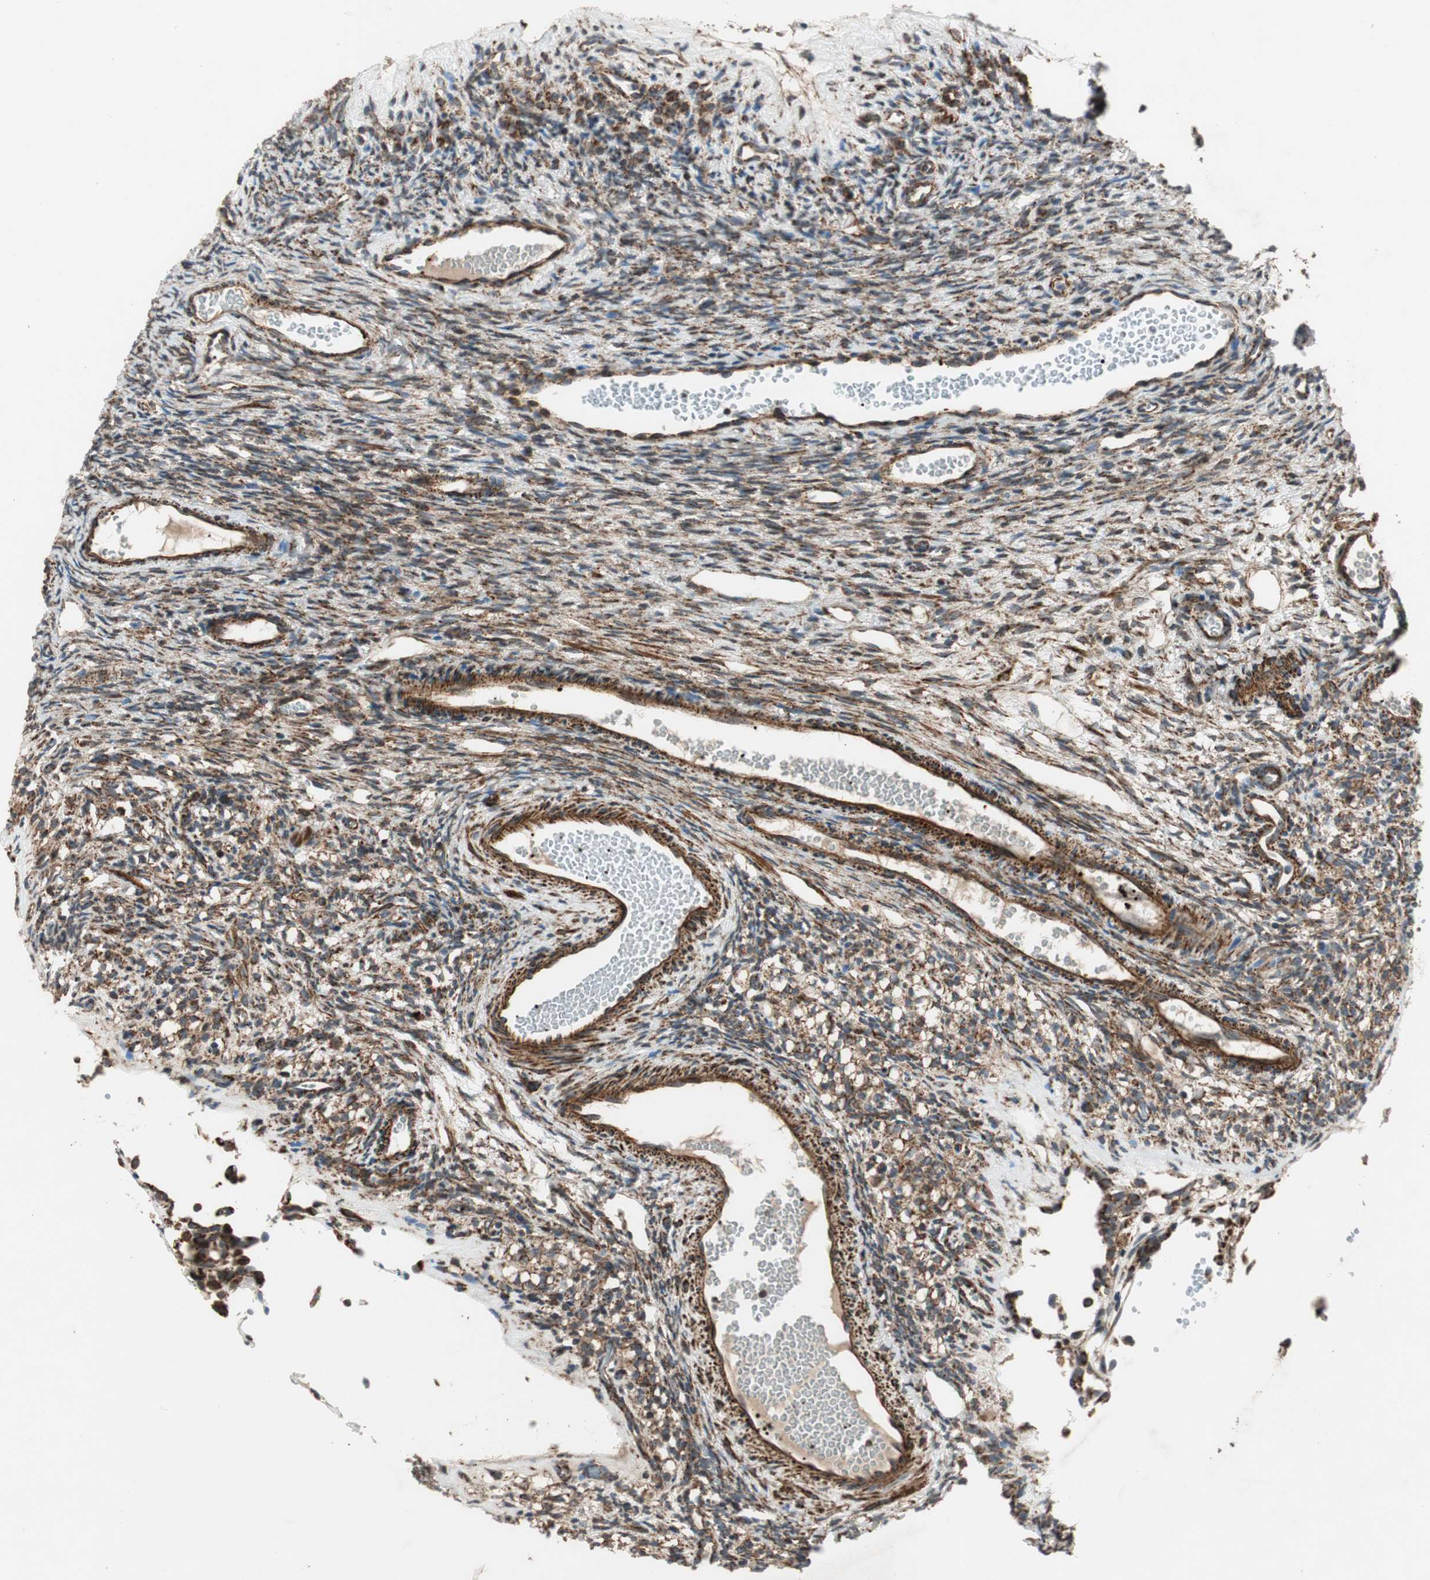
{"staining": {"intensity": "moderate", "quantity": "25%-75%", "location": "cytoplasmic/membranous"}, "tissue": "ovary", "cell_type": "Ovarian stroma cells", "image_type": "normal", "snomed": [{"axis": "morphology", "description": "Normal tissue, NOS"}, {"axis": "topography", "description": "Ovary"}], "caption": "Immunohistochemical staining of benign human ovary reveals moderate cytoplasmic/membranous protein staining in about 25%-75% of ovarian stroma cells.", "gene": "AKAP1", "patient": {"sex": "female", "age": 35}}